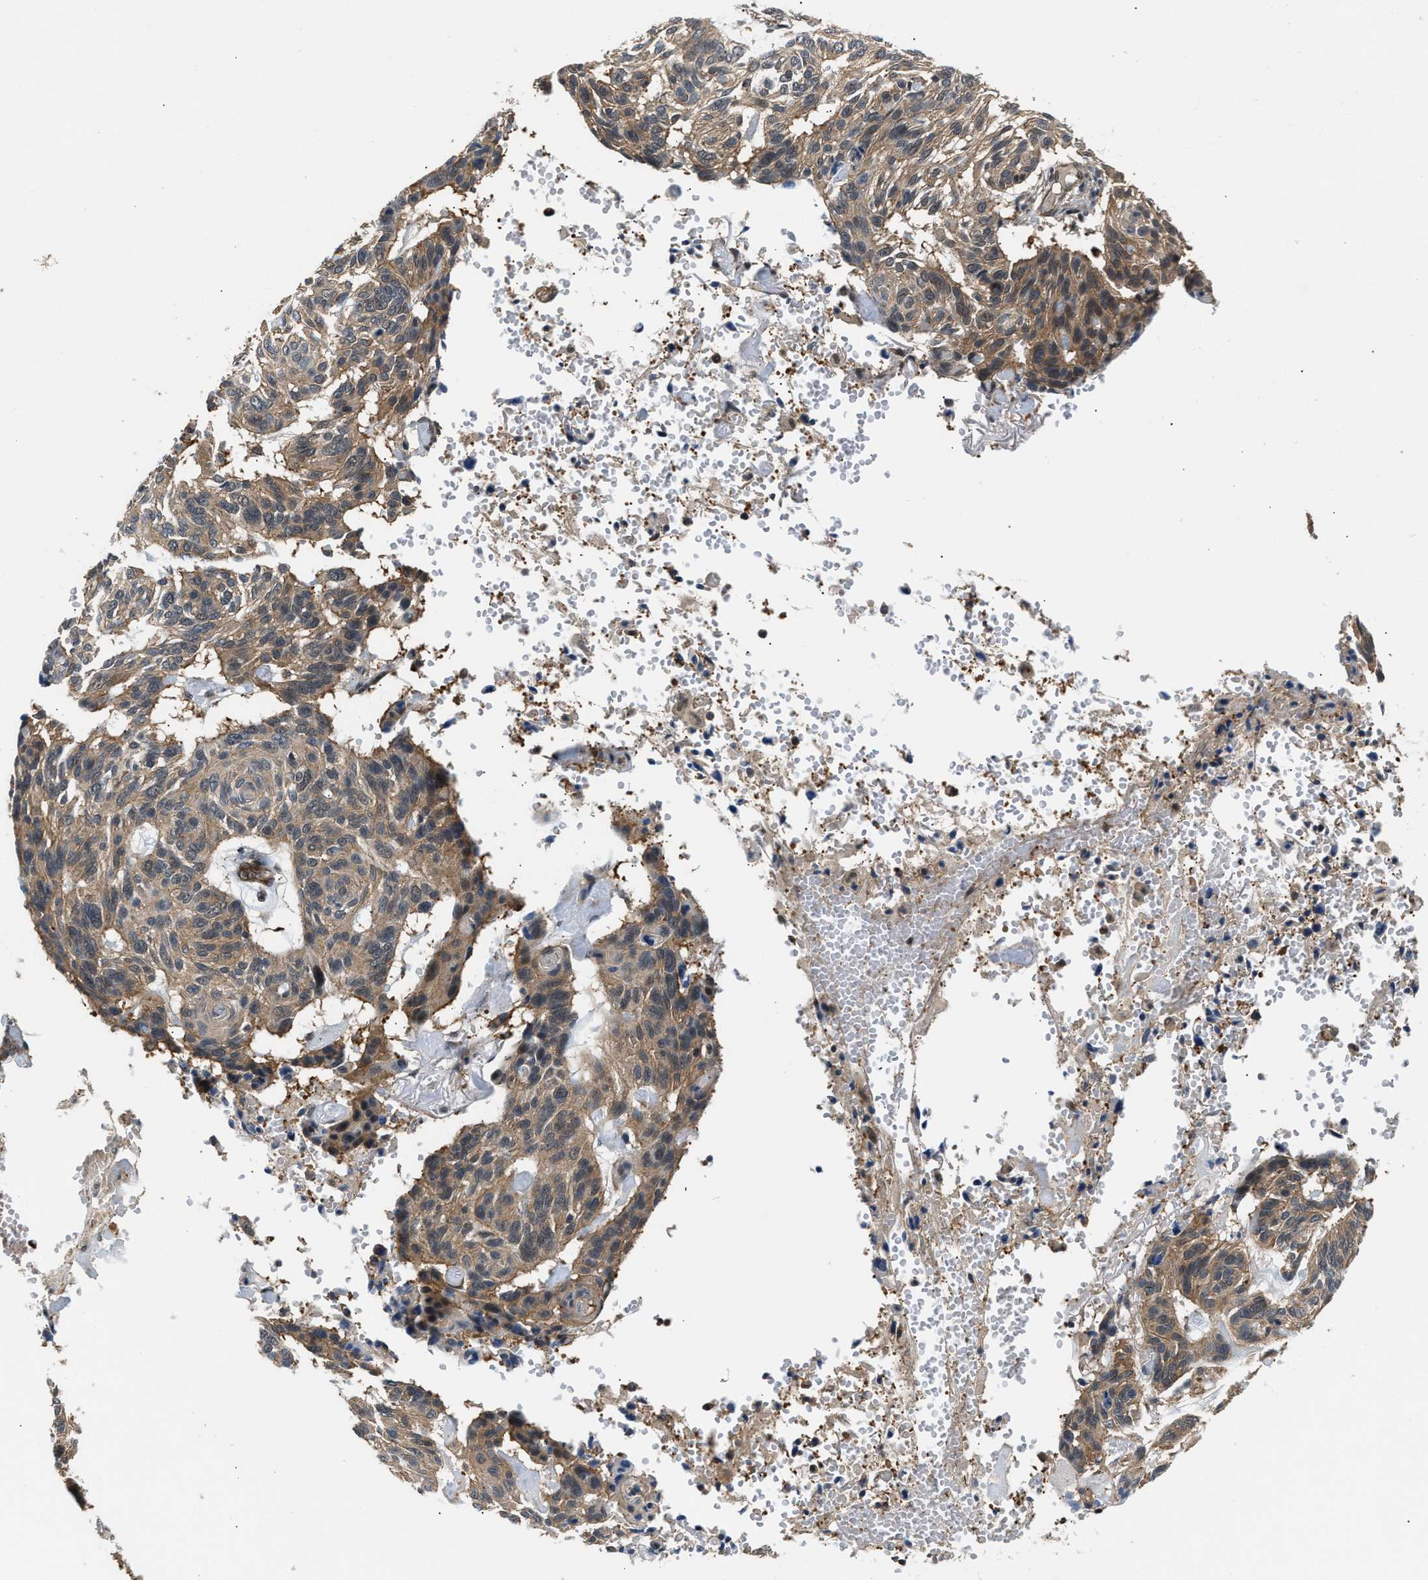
{"staining": {"intensity": "weak", "quantity": "25%-75%", "location": "cytoplasmic/membranous"}, "tissue": "skin cancer", "cell_type": "Tumor cells", "image_type": "cancer", "snomed": [{"axis": "morphology", "description": "Basal cell carcinoma"}, {"axis": "topography", "description": "Skin"}], "caption": "Skin cancer (basal cell carcinoma) tissue reveals weak cytoplasmic/membranous positivity in approximately 25%-75% of tumor cells, visualized by immunohistochemistry.", "gene": "COPS2", "patient": {"sex": "male", "age": 85}}